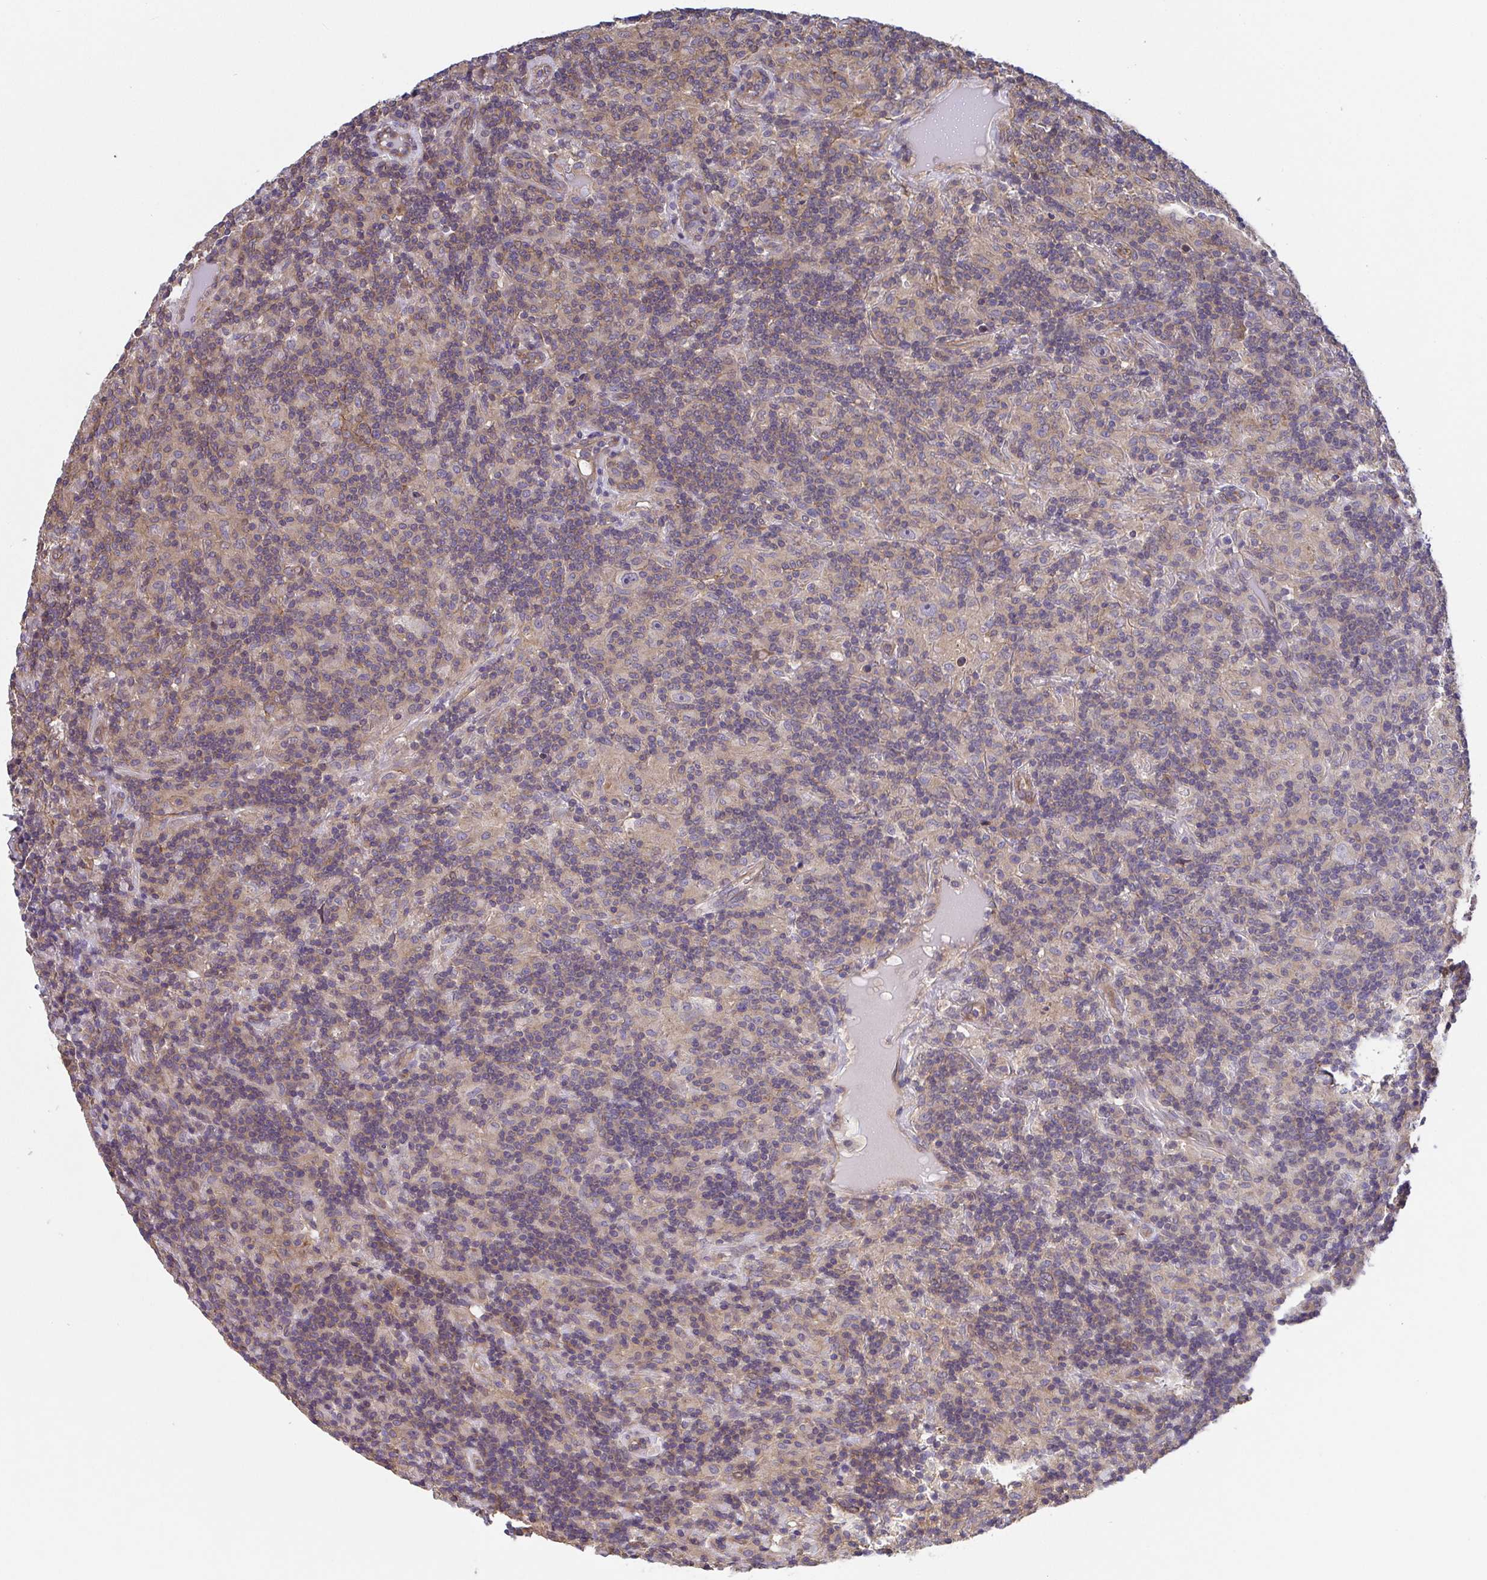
{"staining": {"intensity": "negative", "quantity": "none", "location": "none"}, "tissue": "lymphoma", "cell_type": "Tumor cells", "image_type": "cancer", "snomed": [{"axis": "morphology", "description": "Hodgkin's disease, NOS"}, {"axis": "topography", "description": "Lymph node"}], "caption": "There is no significant expression in tumor cells of lymphoma.", "gene": "ZNF696", "patient": {"sex": "male", "age": 70}}